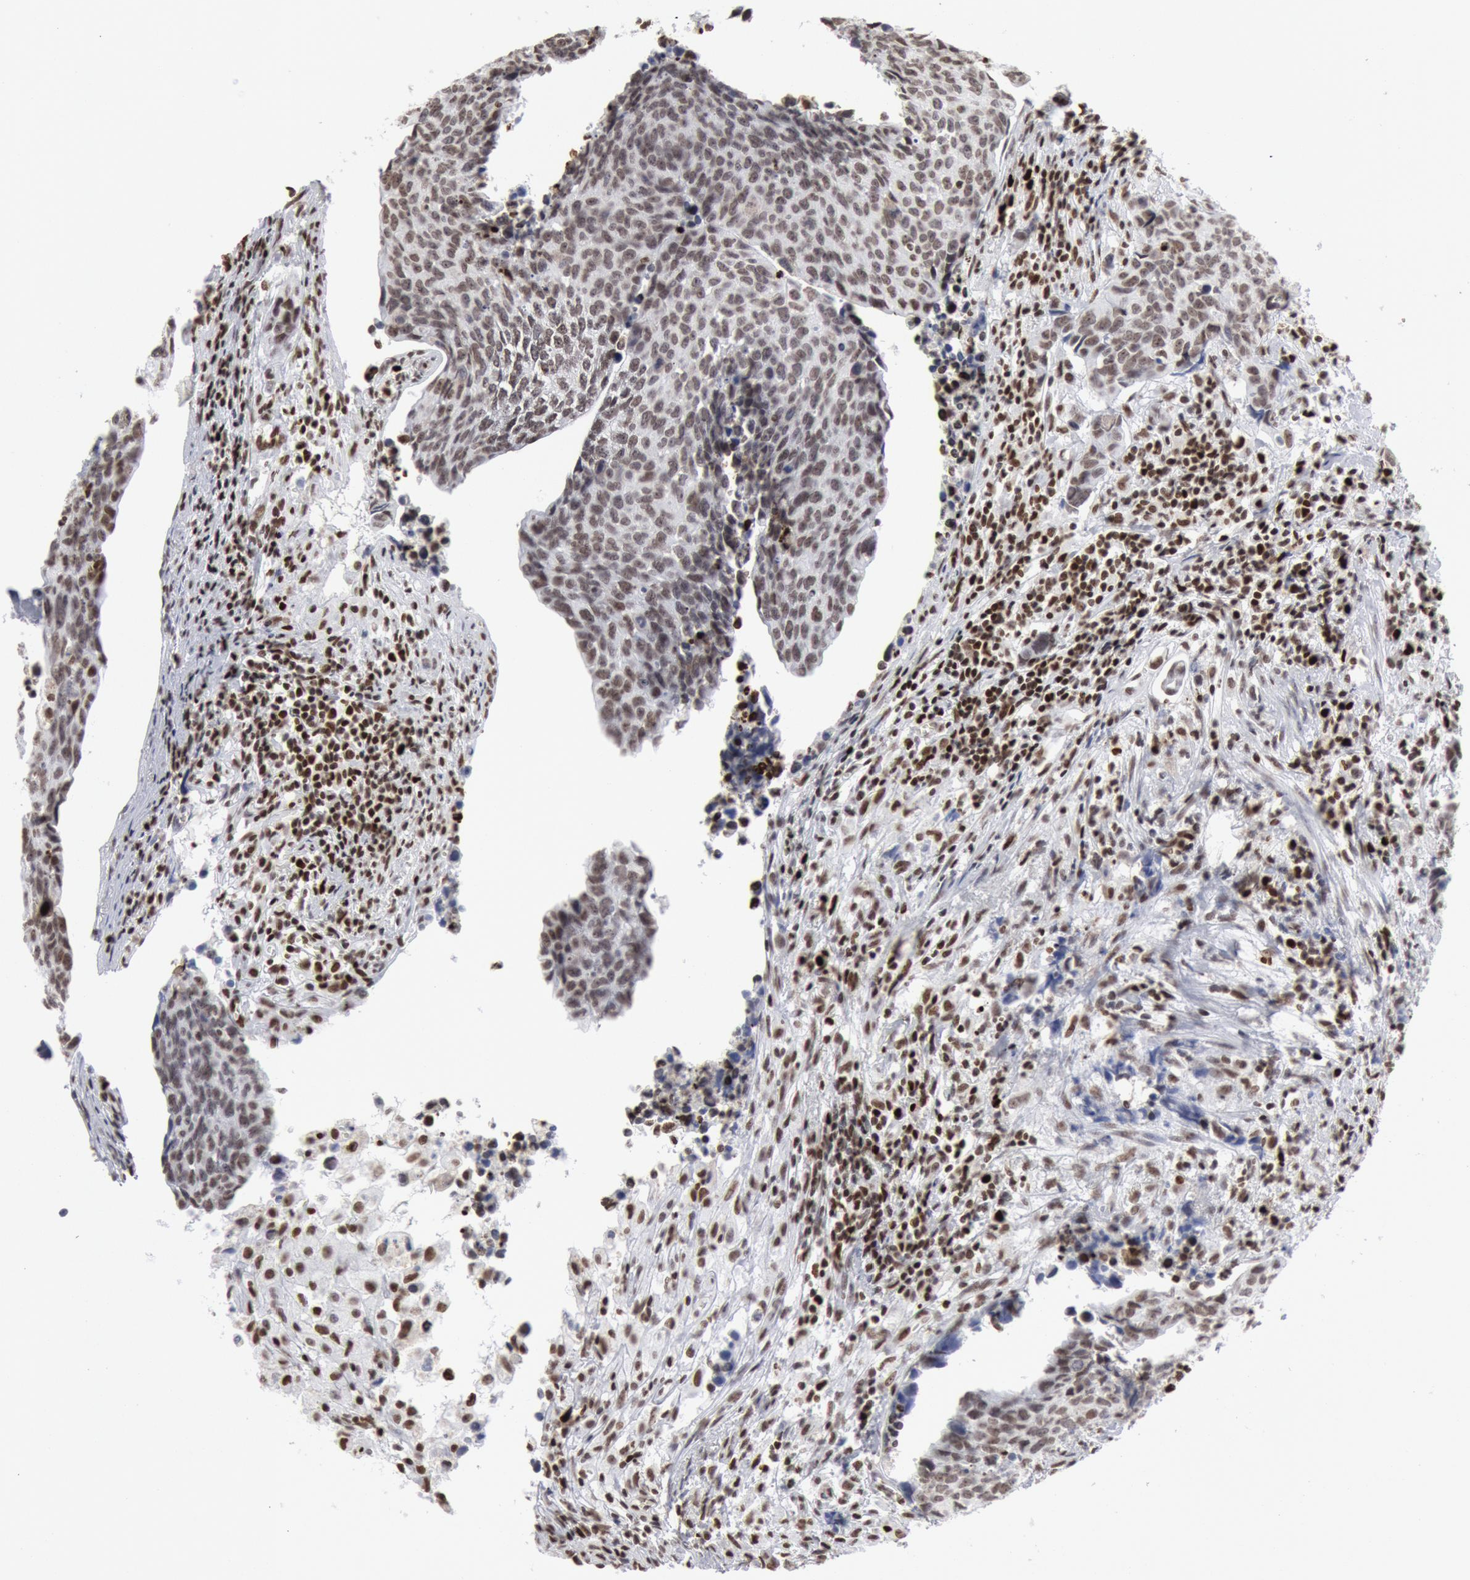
{"staining": {"intensity": "weak", "quantity": "<25%", "location": "nuclear"}, "tissue": "urothelial cancer", "cell_type": "Tumor cells", "image_type": "cancer", "snomed": [{"axis": "morphology", "description": "Urothelial carcinoma, High grade"}, {"axis": "topography", "description": "Urinary bladder"}], "caption": "Immunohistochemical staining of urothelial cancer demonstrates no significant positivity in tumor cells. The staining is performed using DAB brown chromogen with nuclei counter-stained in using hematoxylin.", "gene": "SUB1", "patient": {"sex": "male", "age": 81}}